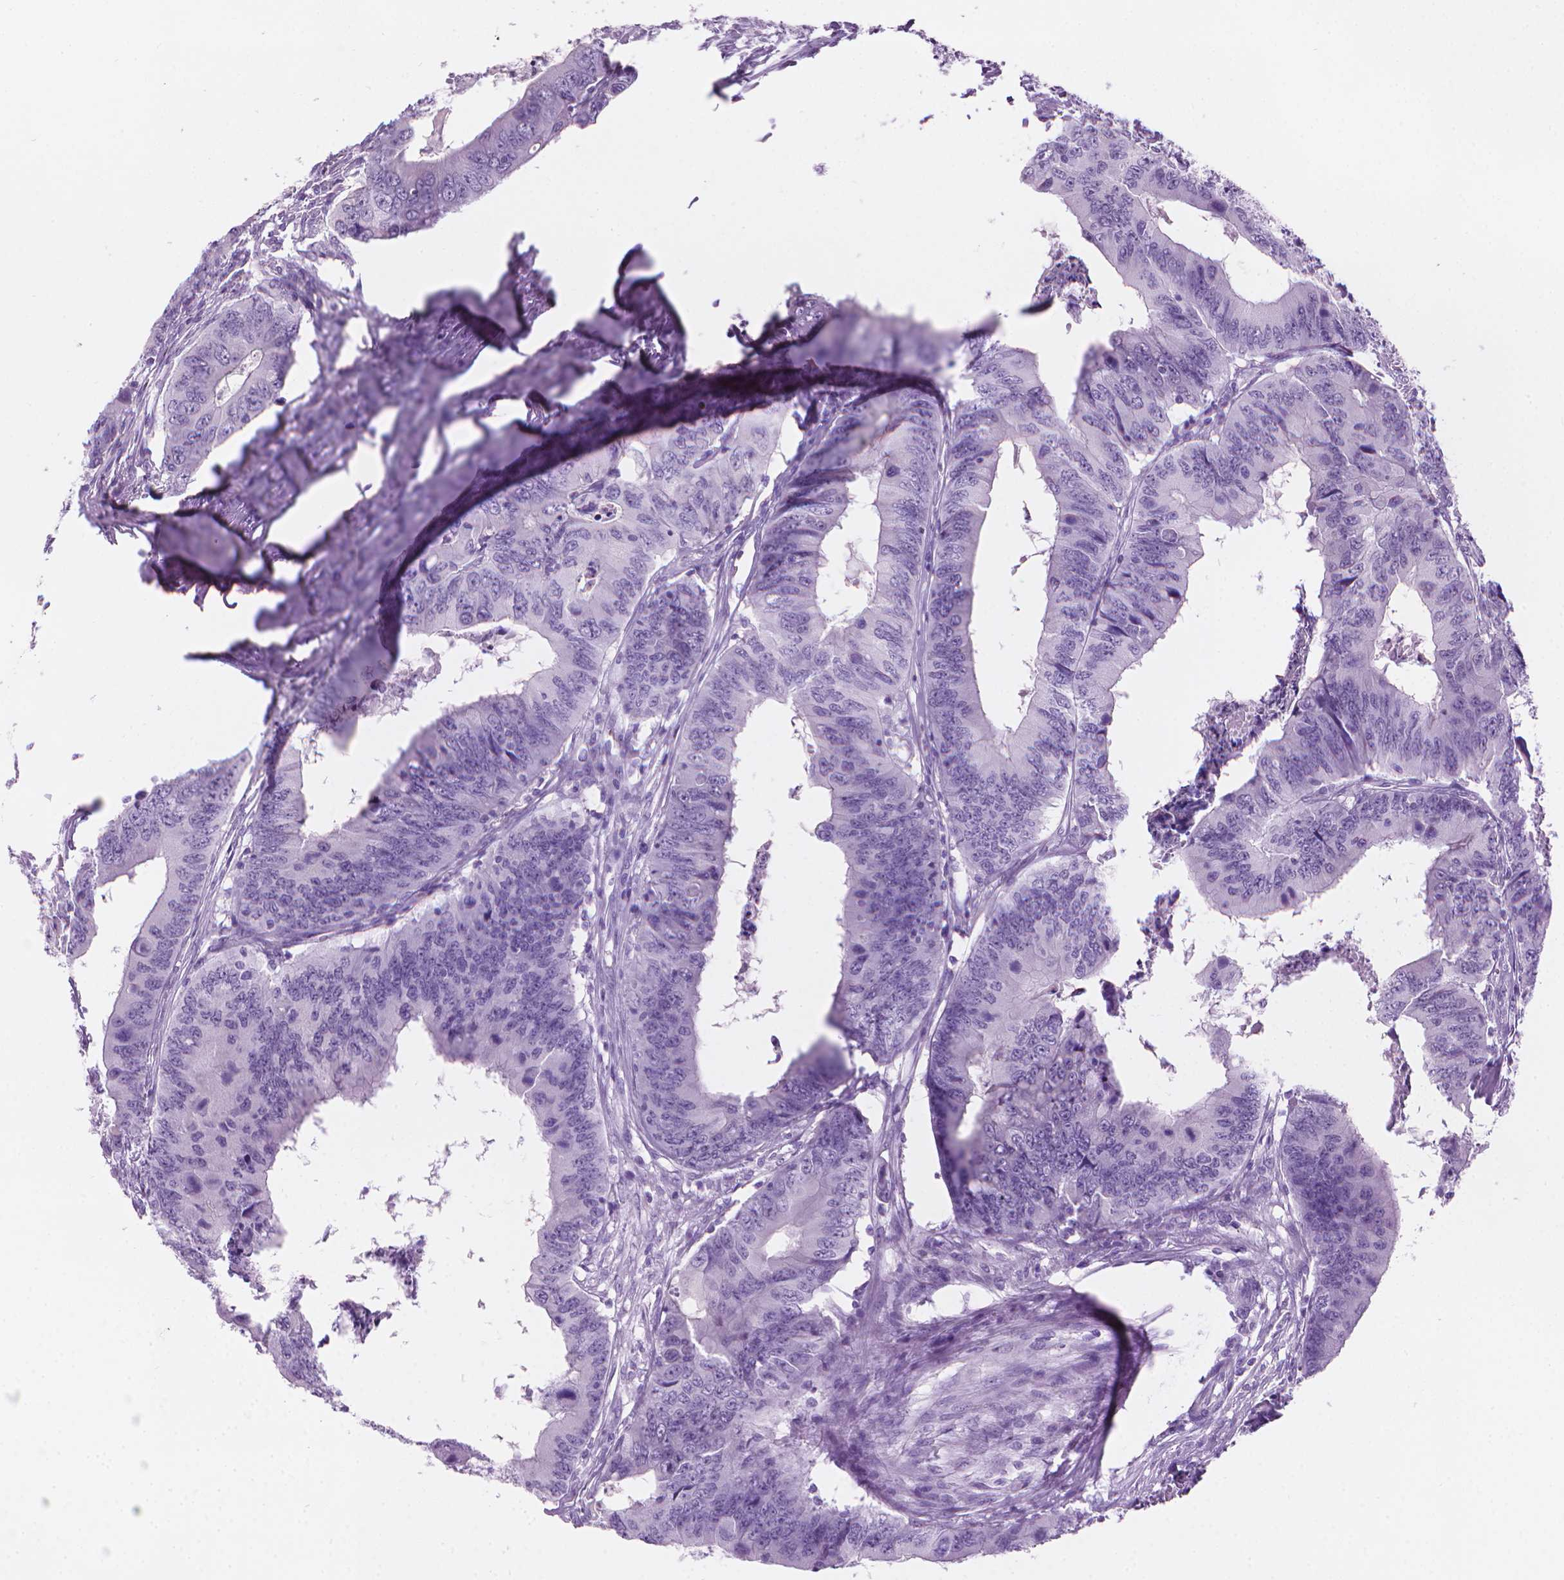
{"staining": {"intensity": "negative", "quantity": "none", "location": "none"}, "tissue": "colorectal cancer", "cell_type": "Tumor cells", "image_type": "cancer", "snomed": [{"axis": "morphology", "description": "Adenocarcinoma, NOS"}, {"axis": "topography", "description": "Colon"}], "caption": "The photomicrograph reveals no staining of tumor cells in colorectal cancer (adenocarcinoma). (Brightfield microscopy of DAB IHC at high magnification).", "gene": "TTC29", "patient": {"sex": "male", "age": 53}}